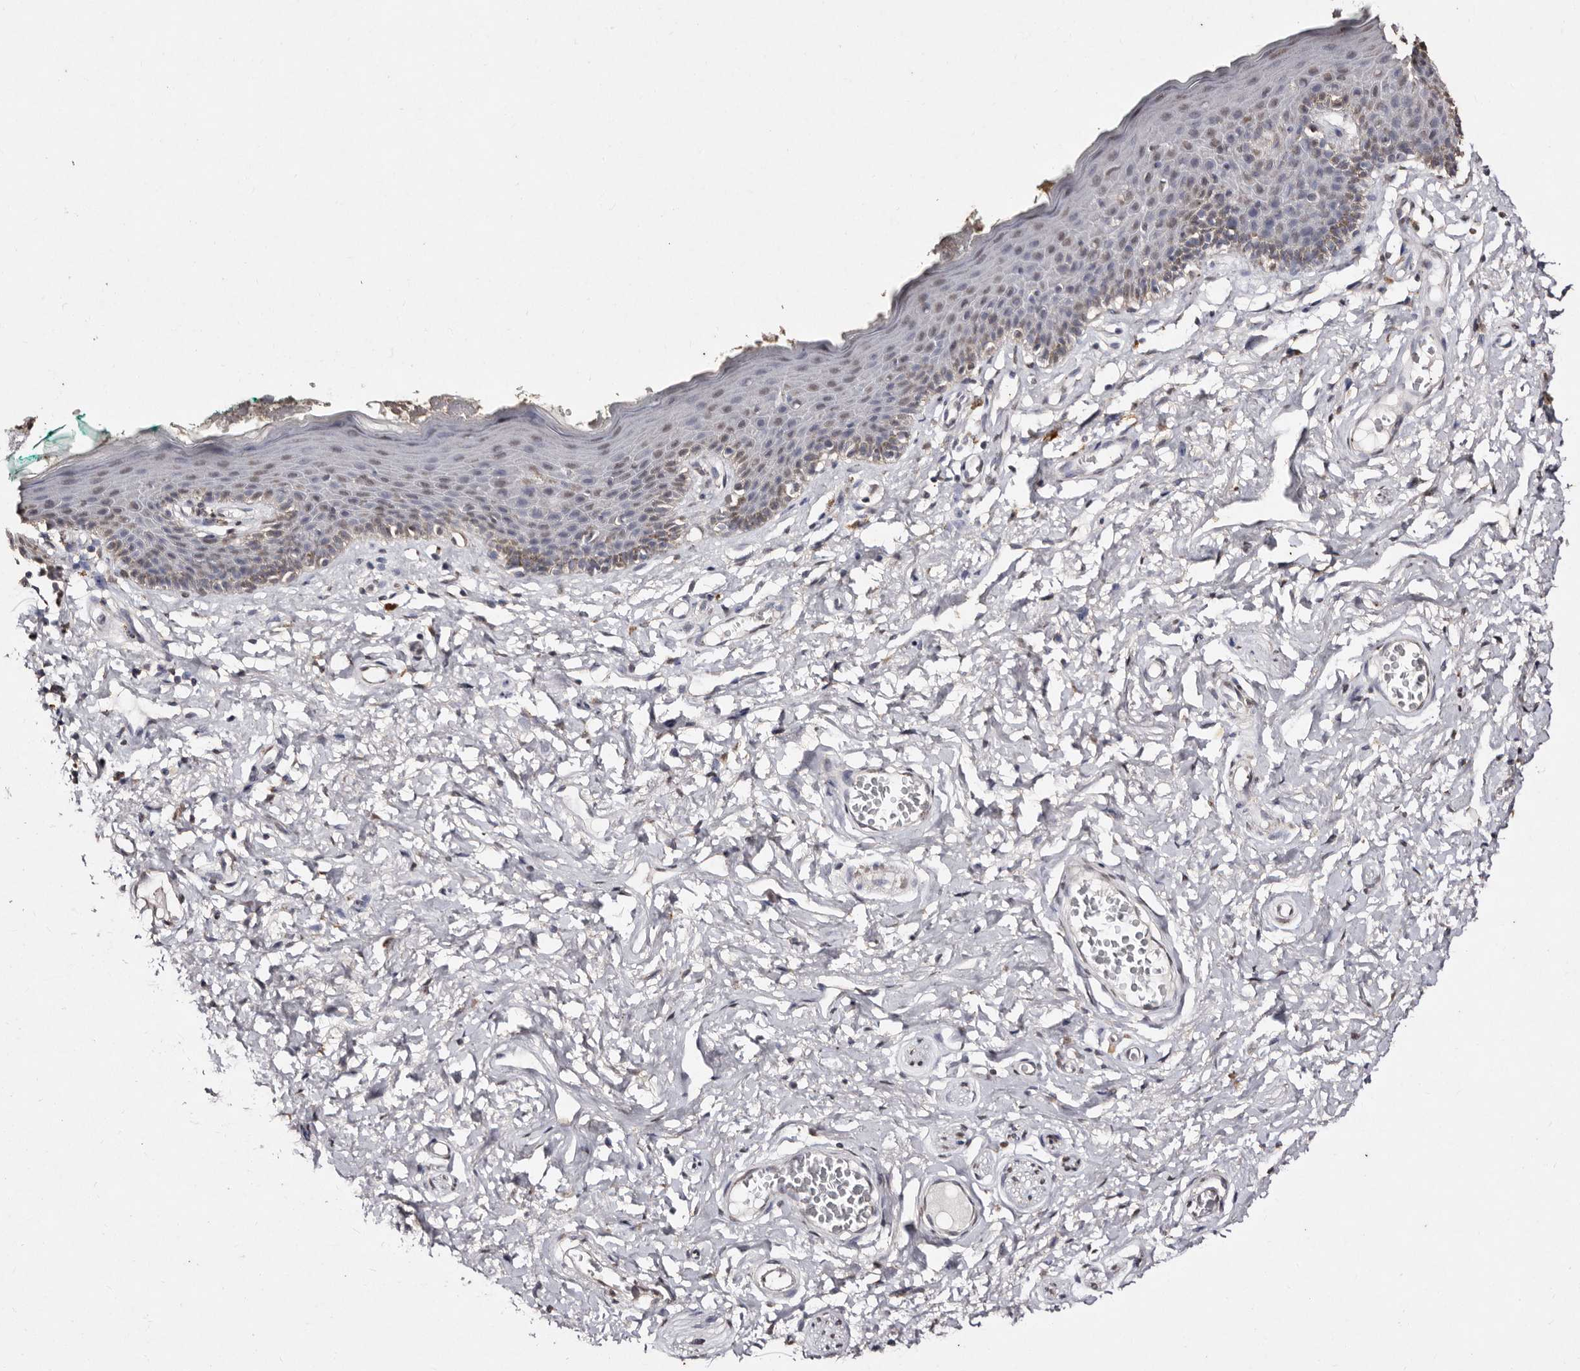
{"staining": {"intensity": "moderate", "quantity": "<25%", "location": "nuclear"}, "tissue": "skin", "cell_type": "Epidermal cells", "image_type": "normal", "snomed": [{"axis": "morphology", "description": "Normal tissue, NOS"}, {"axis": "topography", "description": "Vulva"}], "caption": "Benign skin was stained to show a protein in brown. There is low levels of moderate nuclear expression in approximately <25% of epidermal cells. Using DAB (brown) and hematoxylin (blue) stains, captured at high magnification using brightfield microscopy.", "gene": "ERBB4", "patient": {"sex": "female", "age": 66}}